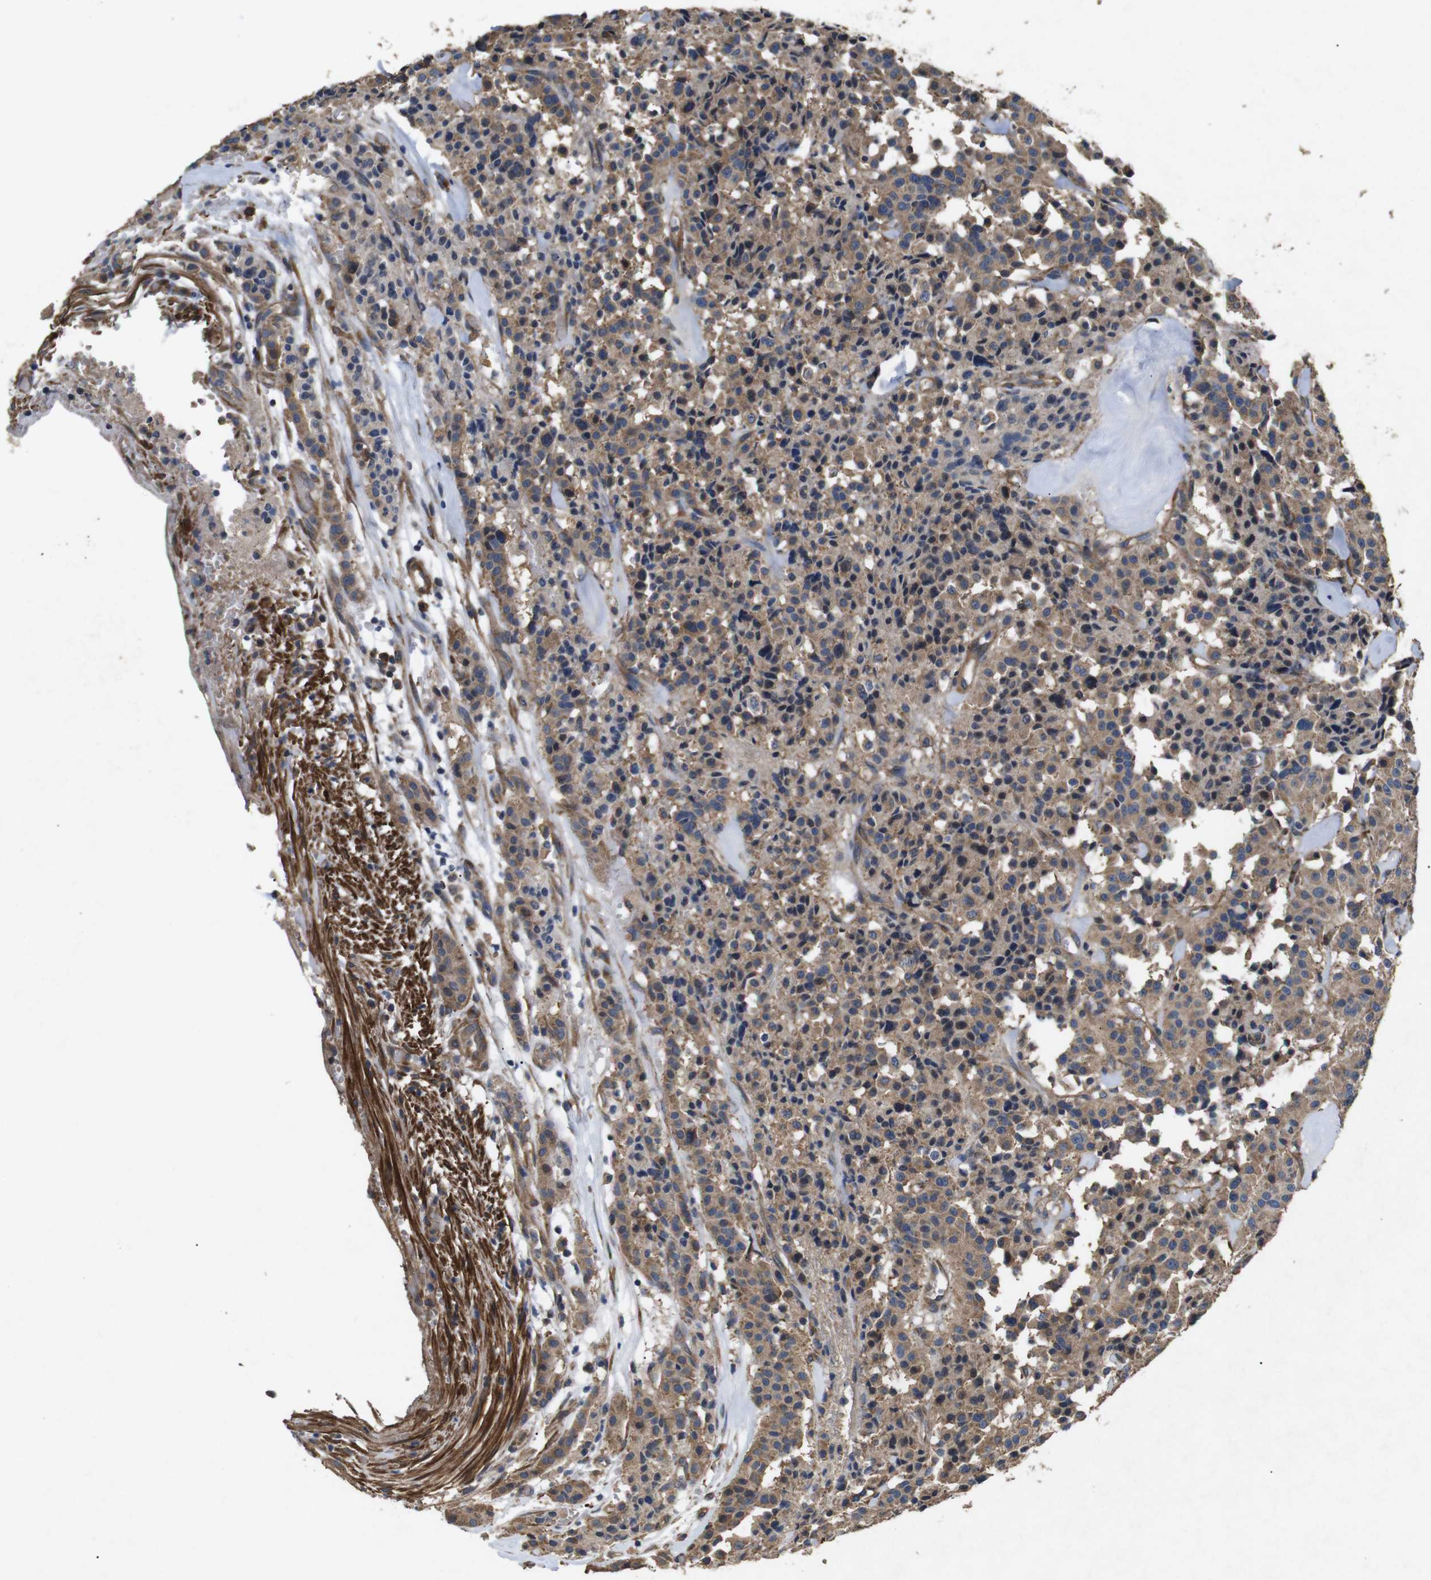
{"staining": {"intensity": "moderate", "quantity": ">75%", "location": "cytoplasmic/membranous"}, "tissue": "carcinoid", "cell_type": "Tumor cells", "image_type": "cancer", "snomed": [{"axis": "morphology", "description": "Carcinoid, malignant, NOS"}, {"axis": "topography", "description": "Lung"}], "caption": "Carcinoid (malignant) stained with a brown dye shows moderate cytoplasmic/membranous positive positivity in about >75% of tumor cells.", "gene": "BNIP3", "patient": {"sex": "male", "age": 30}}